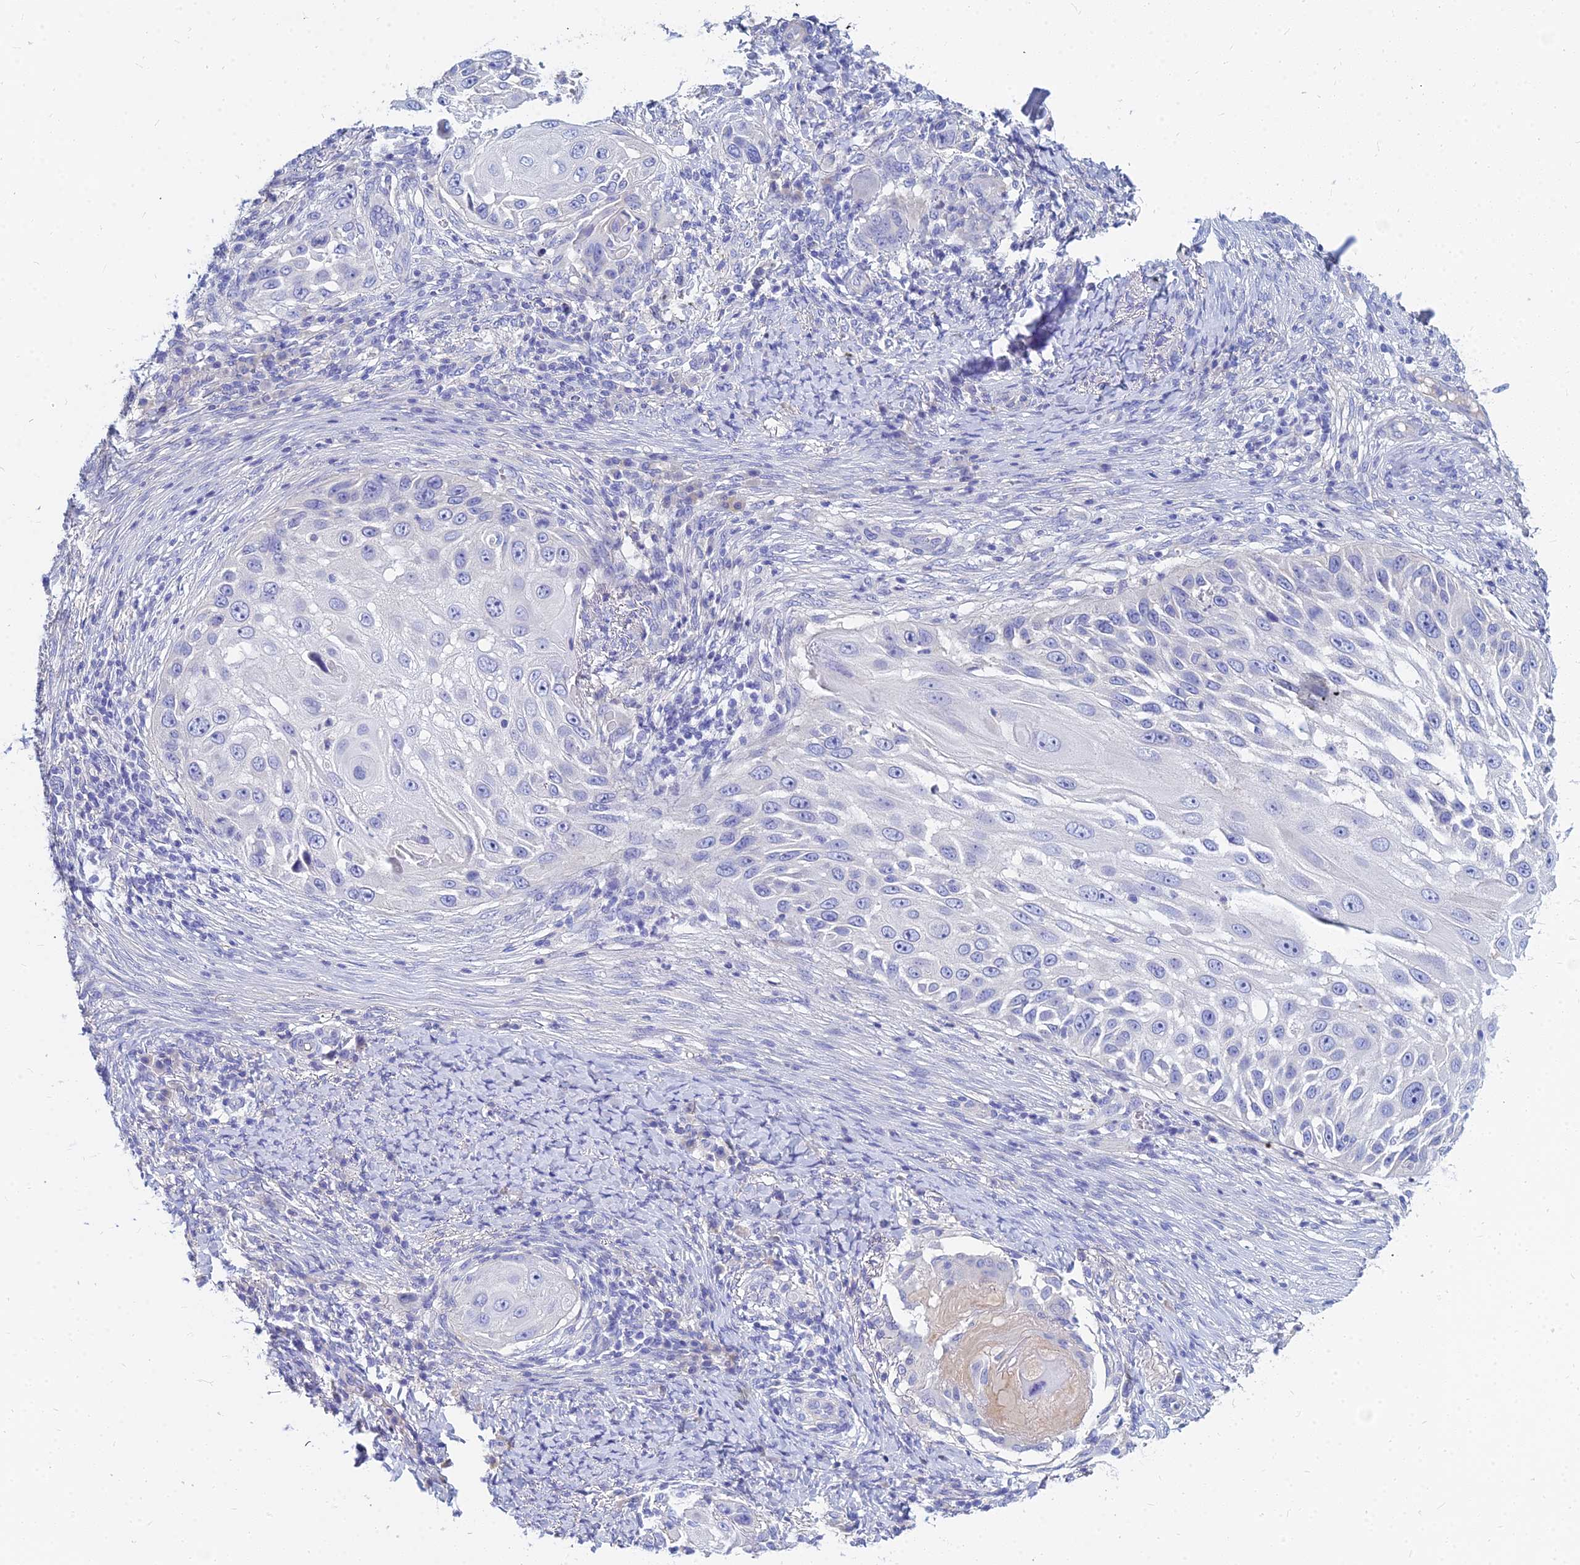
{"staining": {"intensity": "negative", "quantity": "none", "location": "none"}, "tissue": "skin cancer", "cell_type": "Tumor cells", "image_type": "cancer", "snomed": [{"axis": "morphology", "description": "Squamous cell carcinoma, NOS"}, {"axis": "topography", "description": "Skin"}], "caption": "DAB (3,3'-diaminobenzidine) immunohistochemical staining of human squamous cell carcinoma (skin) shows no significant positivity in tumor cells. (DAB (3,3'-diaminobenzidine) immunohistochemistry visualized using brightfield microscopy, high magnification).", "gene": "ZNF552", "patient": {"sex": "female", "age": 44}}